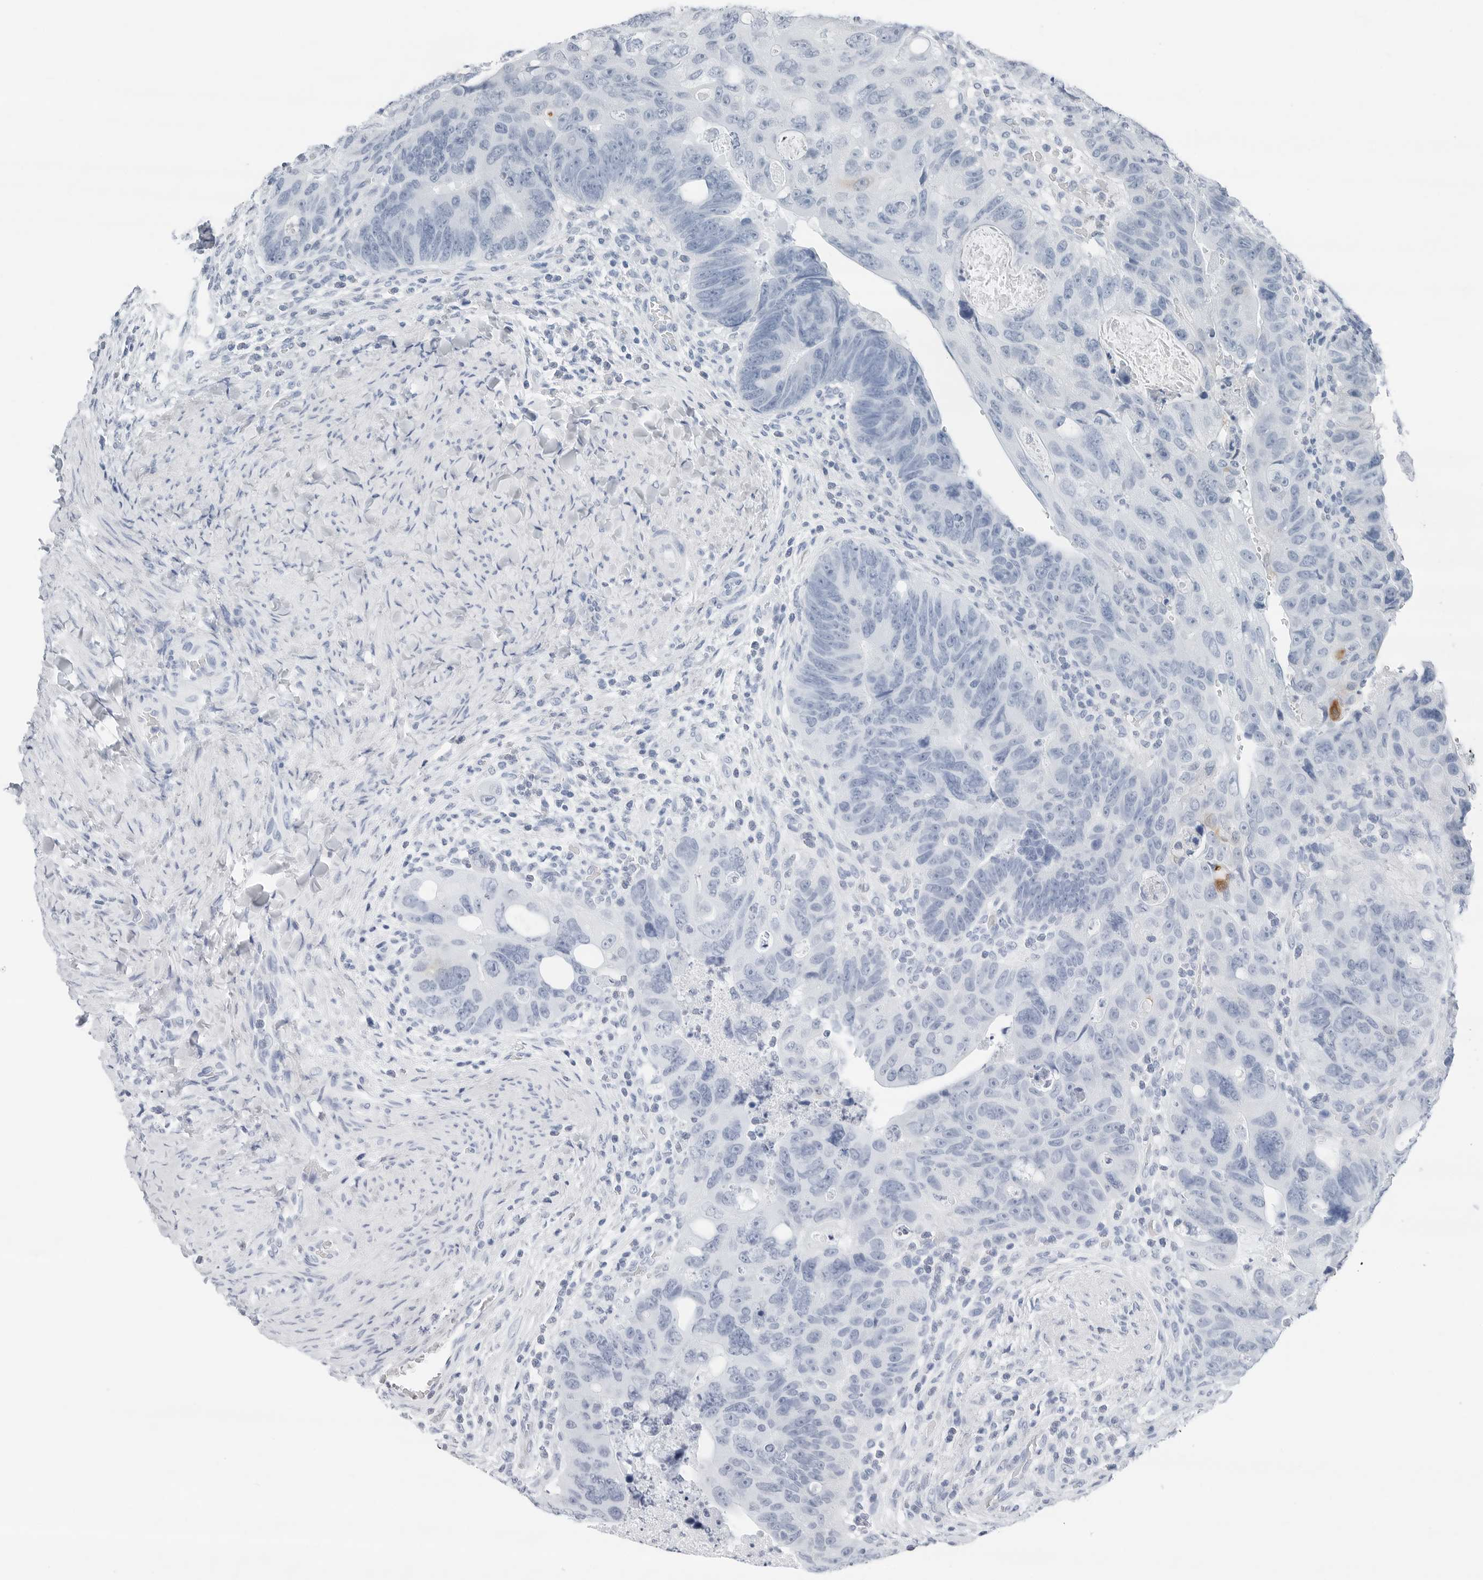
{"staining": {"intensity": "negative", "quantity": "none", "location": "none"}, "tissue": "colorectal cancer", "cell_type": "Tumor cells", "image_type": "cancer", "snomed": [{"axis": "morphology", "description": "Adenocarcinoma, NOS"}, {"axis": "topography", "description": "Rectum"}], "caption": "This is a micrograph of immunohistochemistry (IHC) staining of colorectal adenocarcinoma, which shows no positivity in tumor cells.", "gene": "SLPI", "patient": {"sex": "male", "age": 59}}